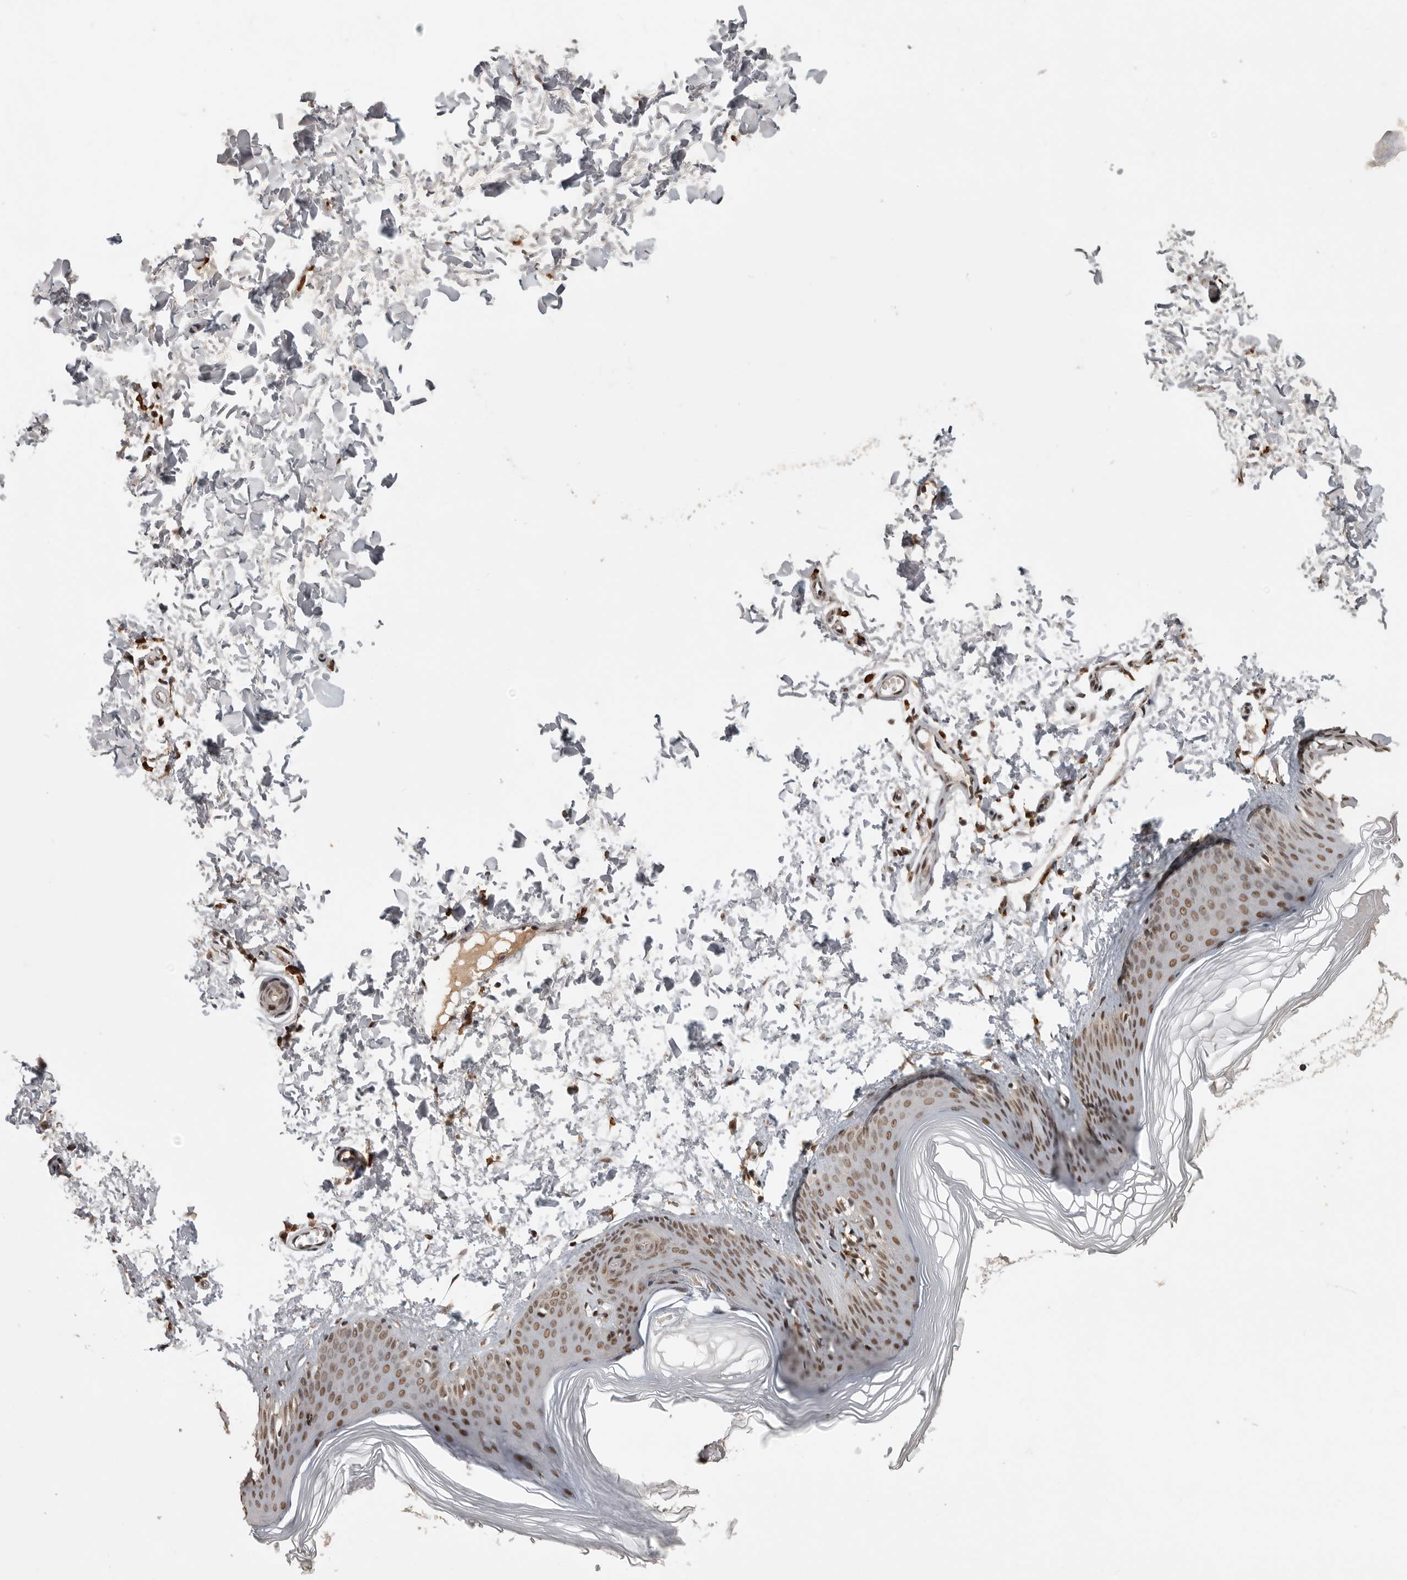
{"staining": {"intensity": "strong", "quantity": ">75%", "location": "cytoplasmic/membranous,nuclear"}, "tissue": "skin", "cell_type": "Fibroblasts", "image_type": "normal", "snomed": [{"axis": "morphology", "description": "Normal tissue, NOS"}, {"axis": "topography", "description": "Skin"}], "caption": "About >75% of fibroblasts in unremarkable human skin exhibit strong cytoplasmic/membranous,nuclear protein staining as visualized by brown immunohistochemical staining.", "gene": "CBLL1", "patient": {"sex": "female", "age": 27}}